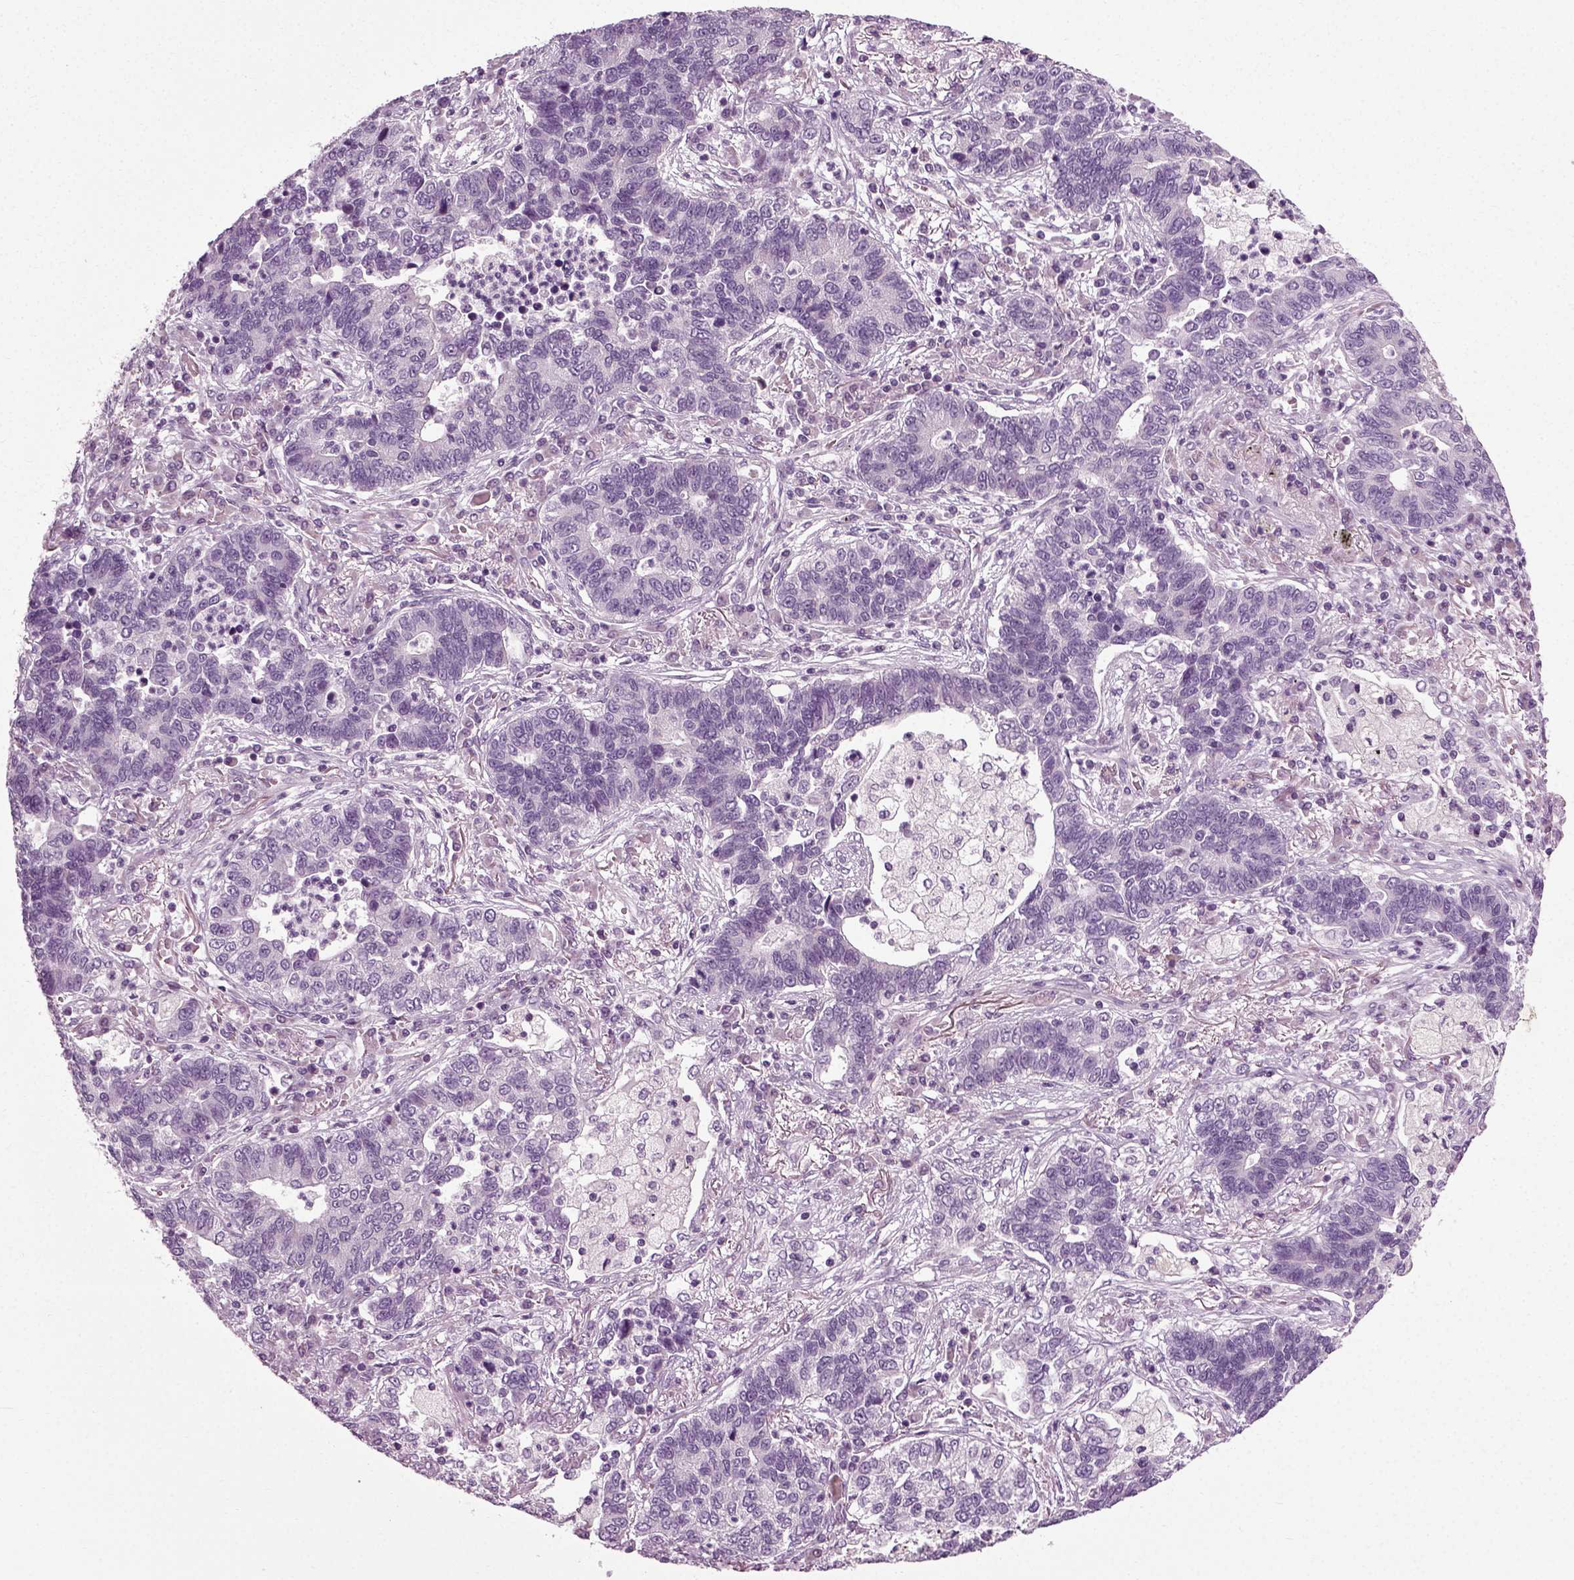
{"staining": {"intensity": "negative", "quantity": "none", "location": "none"}, "tissue": "lung cancer", "cell_type": "Tumor cells", "image_type": "cancer", "snomed": [{"axis": "morphology", "description": "Adenocarcinoma, NOS"}, {"axis": "topography", "description": "Lung"}], "caption": "Adenocarcinoma (lung) was stained to show a protein in brown. There is no significant positivity in tumor cells.", "gene": "SCG5", "patient": {"sex": "female", "age": 57}}